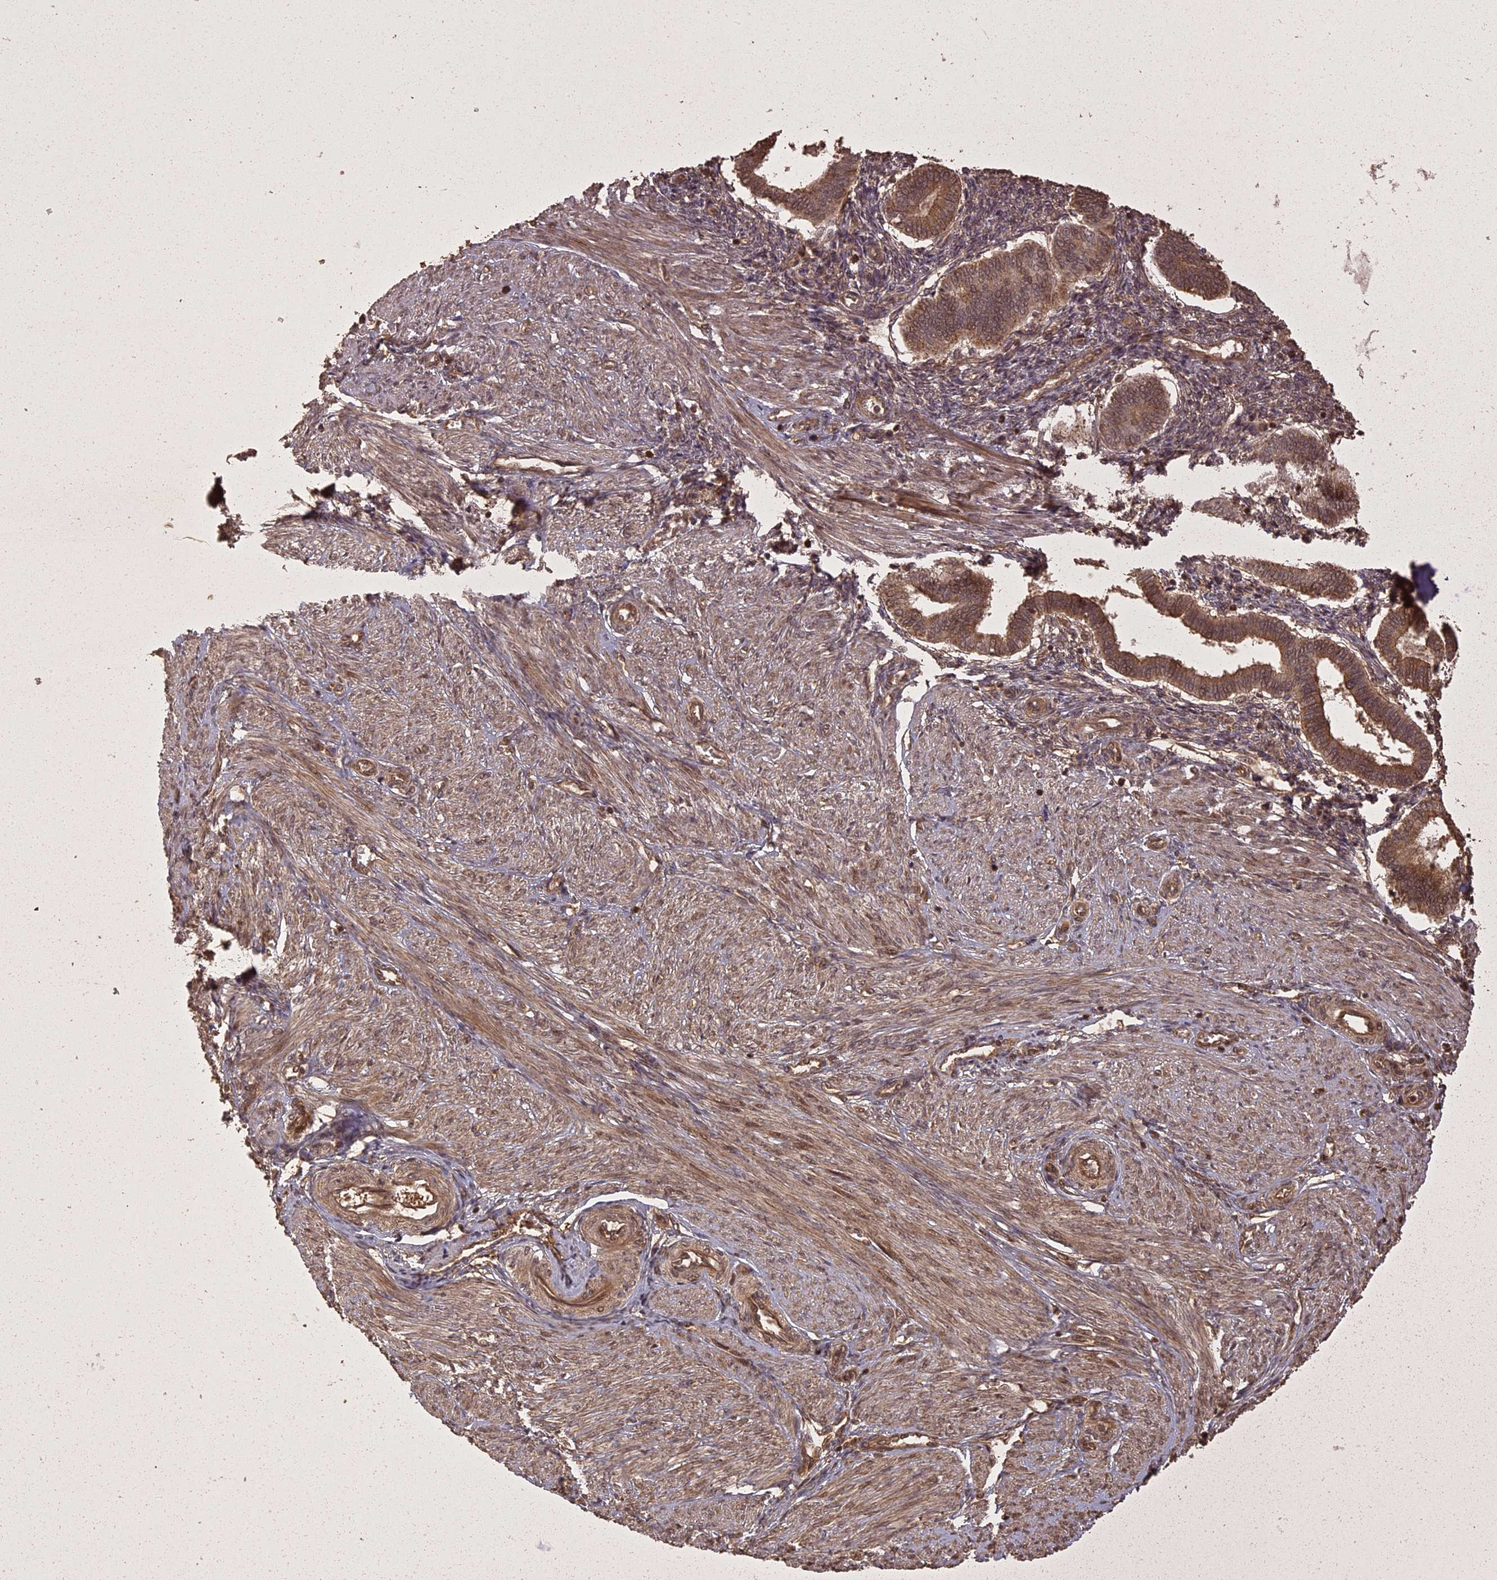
{"staining": {"intensity": "weak", "quantity": ">75%", "location": "cytoplasmic/membranous"}, "tissue": "endometrium", "cell_type": "Cells in endometrial stroma", "image_type": "normal", "snomed": [{"axis": "morphology", "description": "Normal tissue, NOS"}, {"axis": "topography", "description": "Endometrium"}], "caption": "Weak cytoplasmic/membranous protein staining is seen in approximately >75% of cells in endometrial stroma in endometrium.", "gene": "LIN37", "patient": {"sex": "female", "age": 24}}